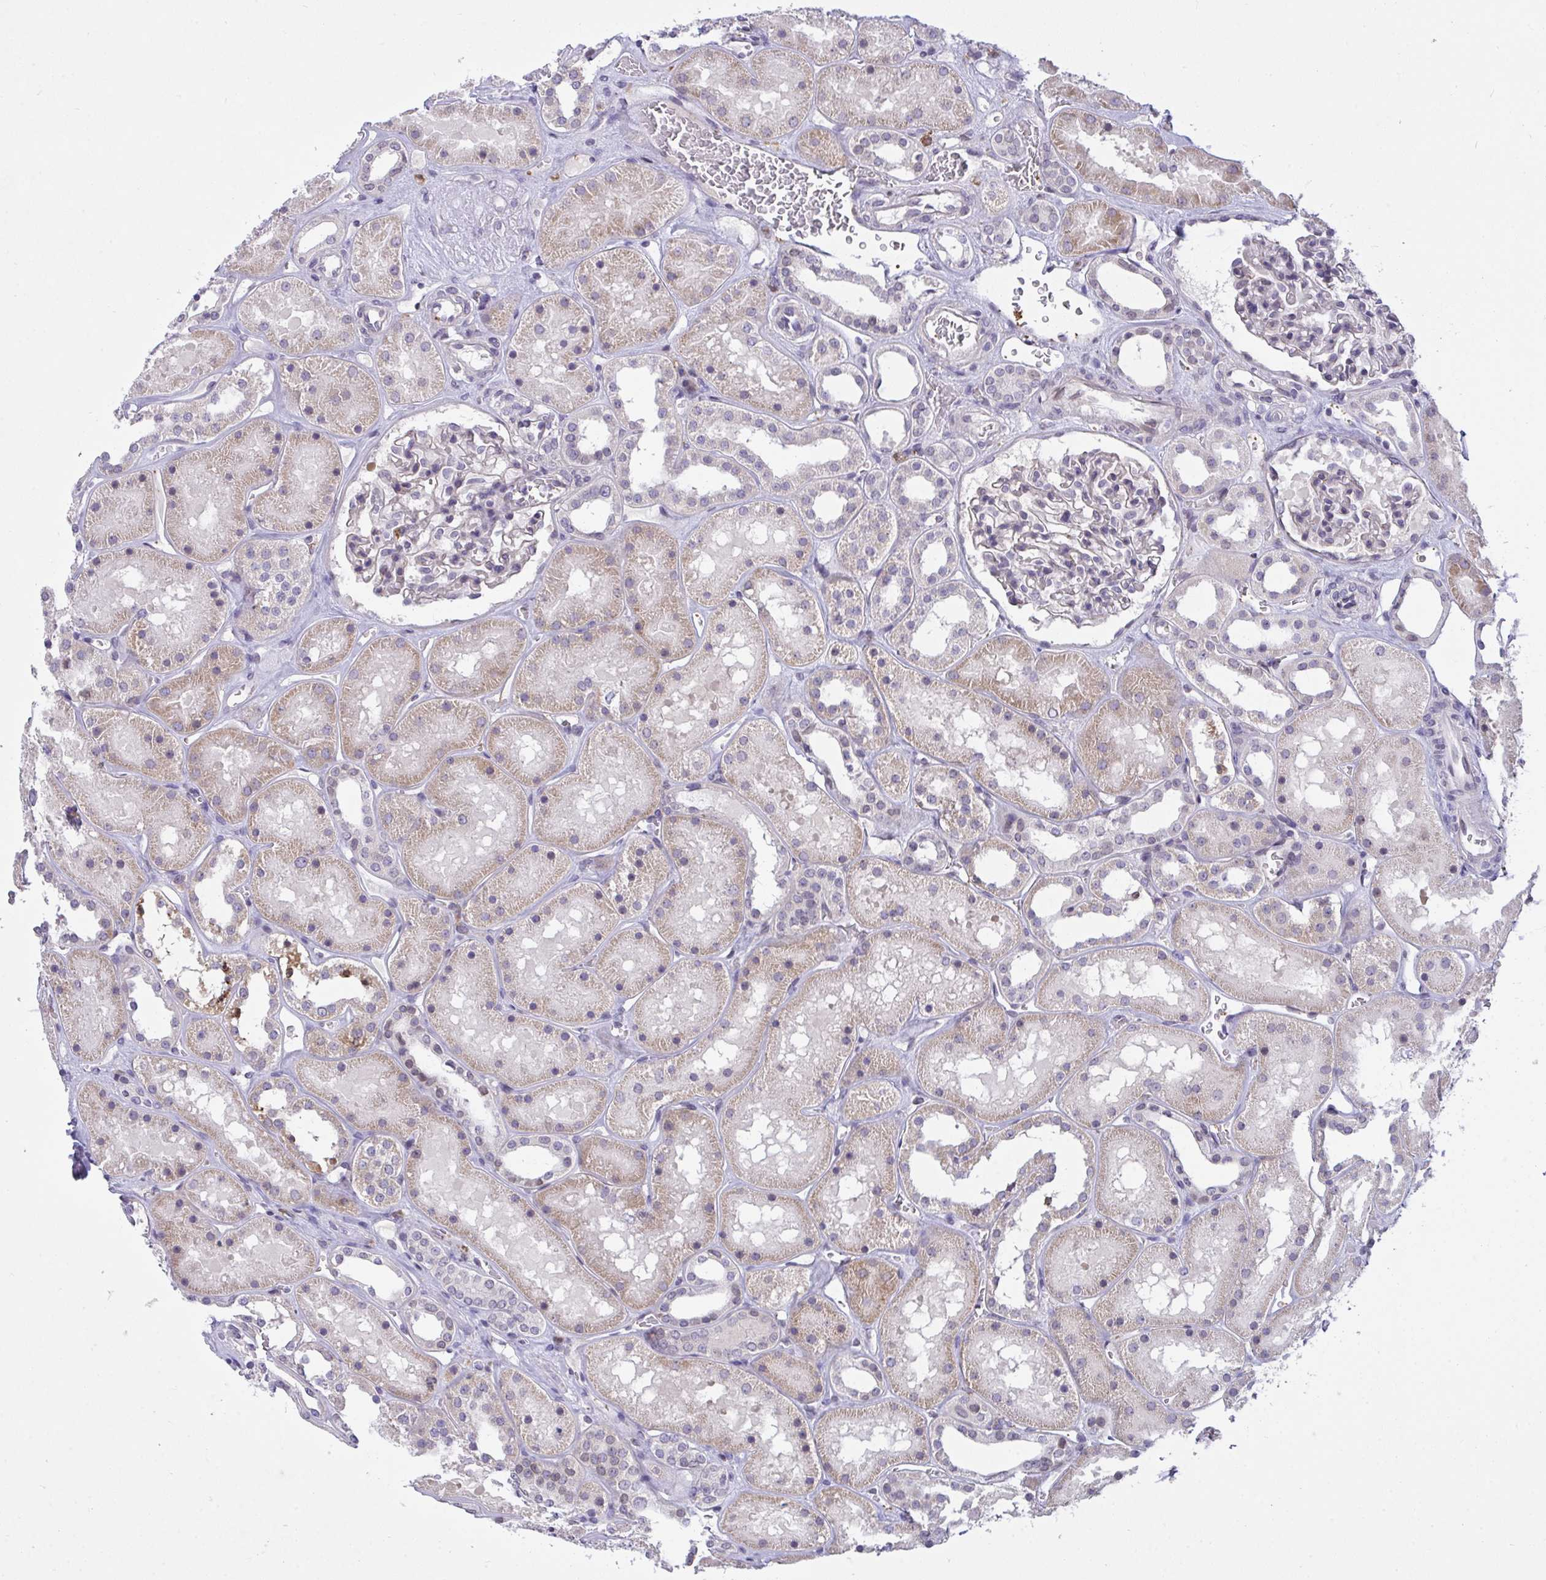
{"staining": {"intensity": "negative", "quantity": "none", "location": "none"}, "tissue": "kidney", "cell_type": "Cells in glomeruli", "image_type": "normal", "snomed": [{"axis": "morphology", "description": "Normal tissue, NOS"}, {"axis": "topography", "description": "Kidney"}], "caption": "Kidney stained for a protein using immunohistochemistry reveals no staining cells in glomeruli.", "gene": "SEMA6B", "patient": {"sex": "female", "age": 41}}